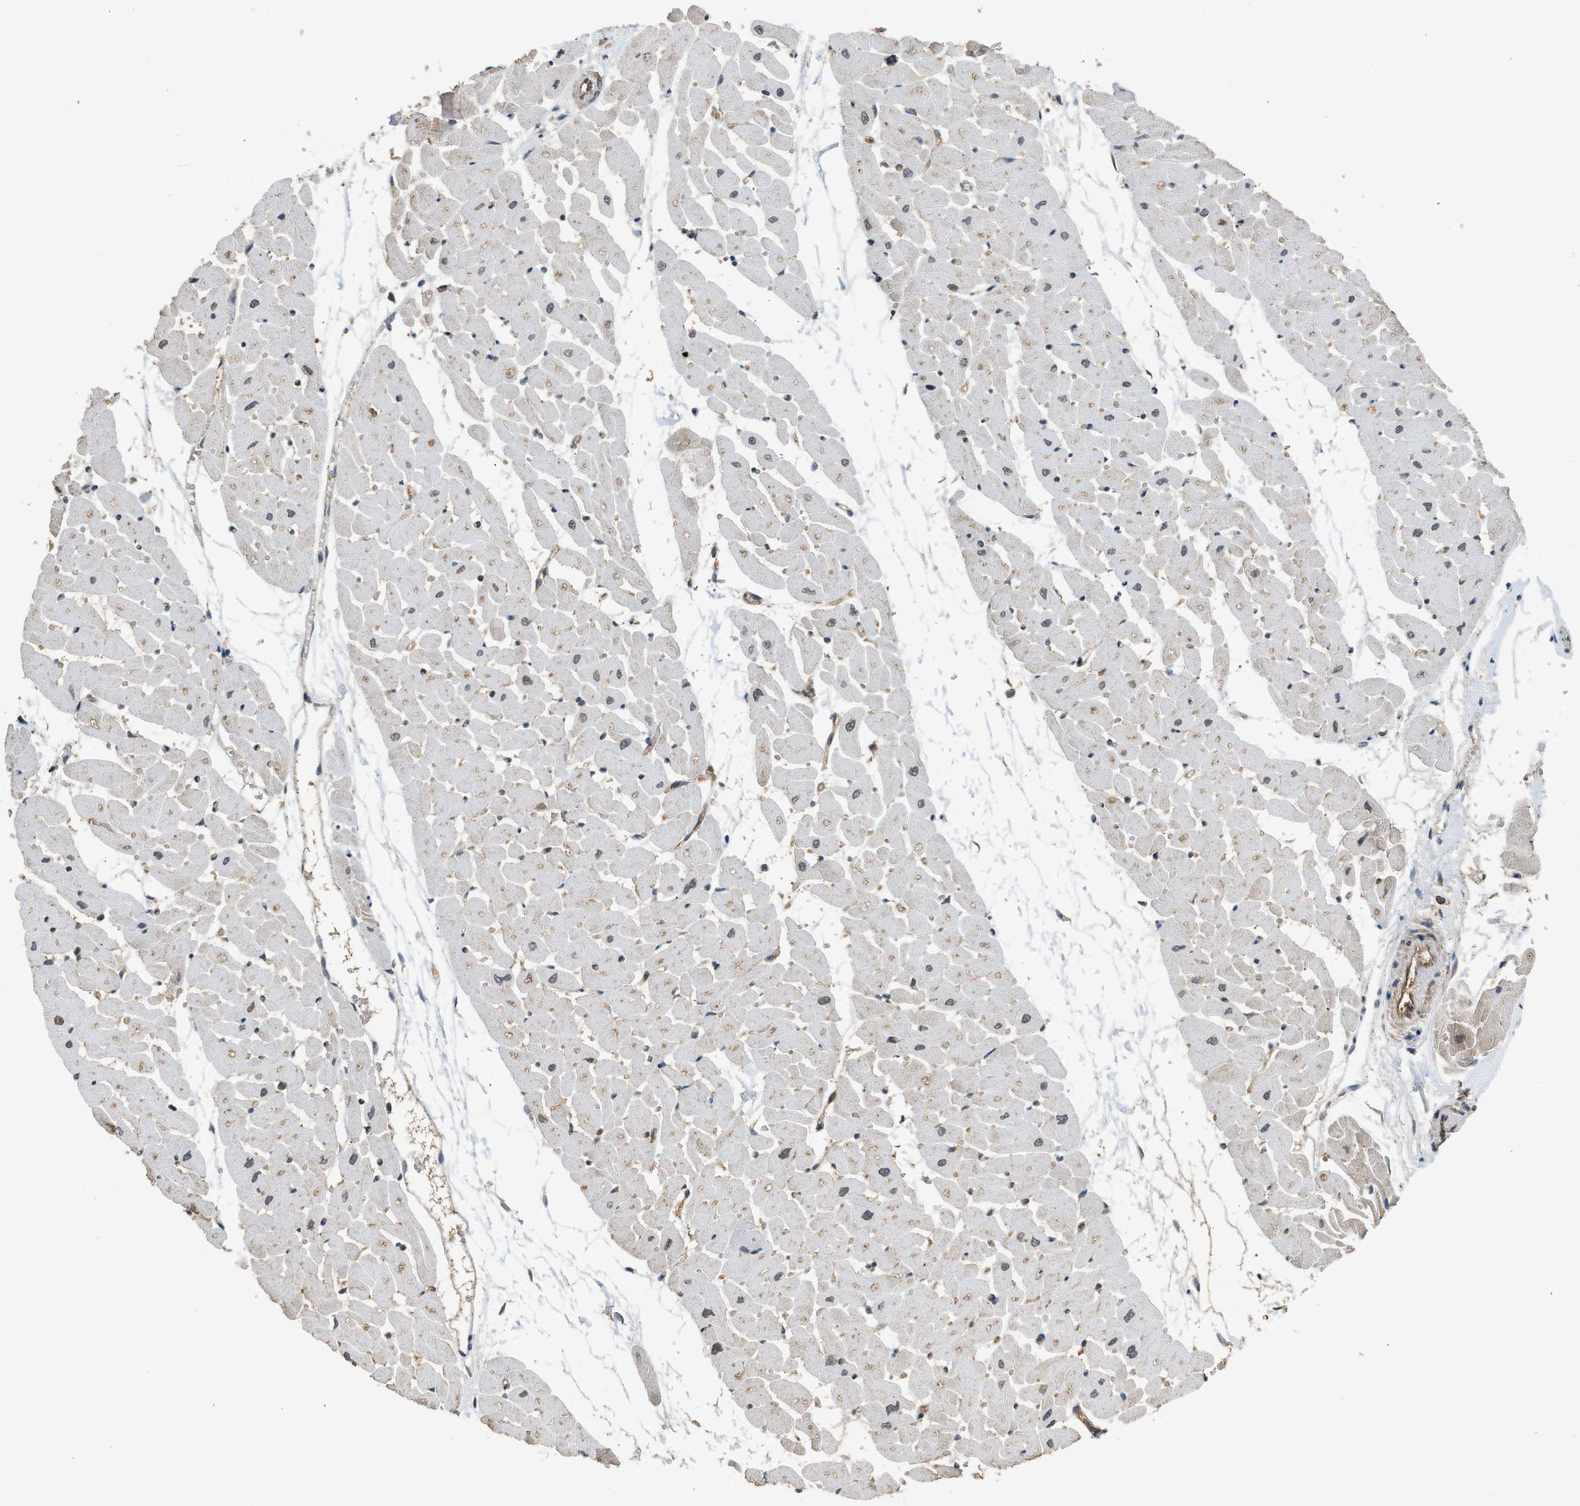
{"staining": {"intensity": "weak", "quantity": "25%-75%", "location": "cytoplasmic/membranous"}, "tissue": "heart muscle", "cell_type": "Cardiomyocytes", "image_type": "normal", "snomed": [{"axis": "morphology", "description": "Normal tissue, NOS"}, {"axis": "topography", "description": "Heart"}], "caption": "Protein expression analysis of normal heart muscle exhibits weak cytoplasmic/membranous positivity in approximately 25%-75% of cardiomyocytes.", "gene": "HIP1R", "patient": {"sex": "female", "age": 19}}